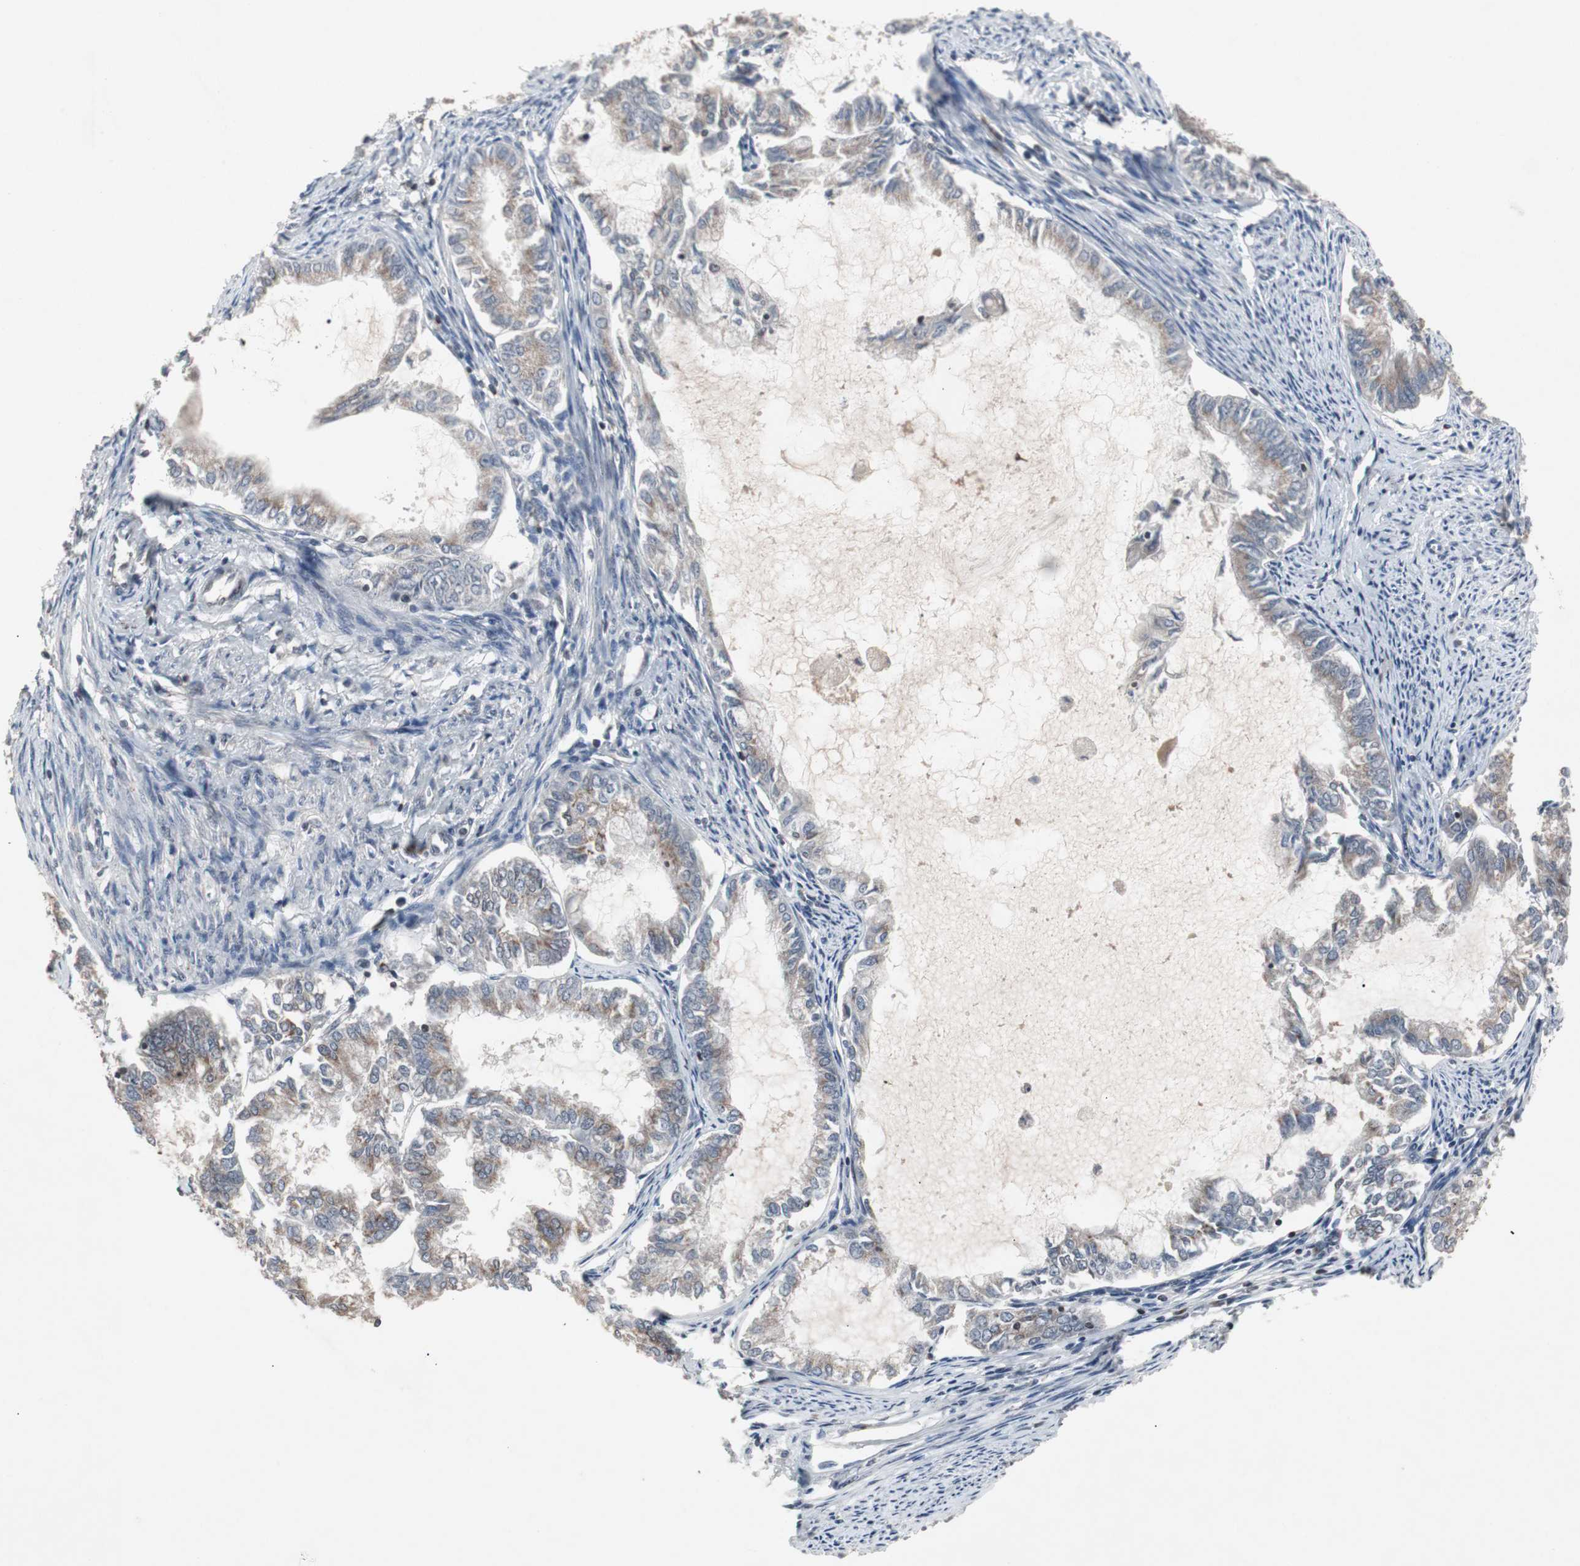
{"staining": {"intensity": "weak", "quantity": ">75%", "location": "cytoplasmic/membranous"}, "tissue": "endometrial cancer", "cell_type": "Tumor cells", "image_type": "cancer", "snomed": [{"axis": "morphology", "description": "Adenocarcinoma, NOS"}, {"axis": "topography", "description": "Endometrium"}], "caption": "A micrograph showing weak cytoplasmic/membranous staining in about >75% of tumor cells in endometrial cancer, as visualized by brown immunohistochemical staining.", "gene": "ZNF396", "patient": {"sex": "female", "age": 86}}